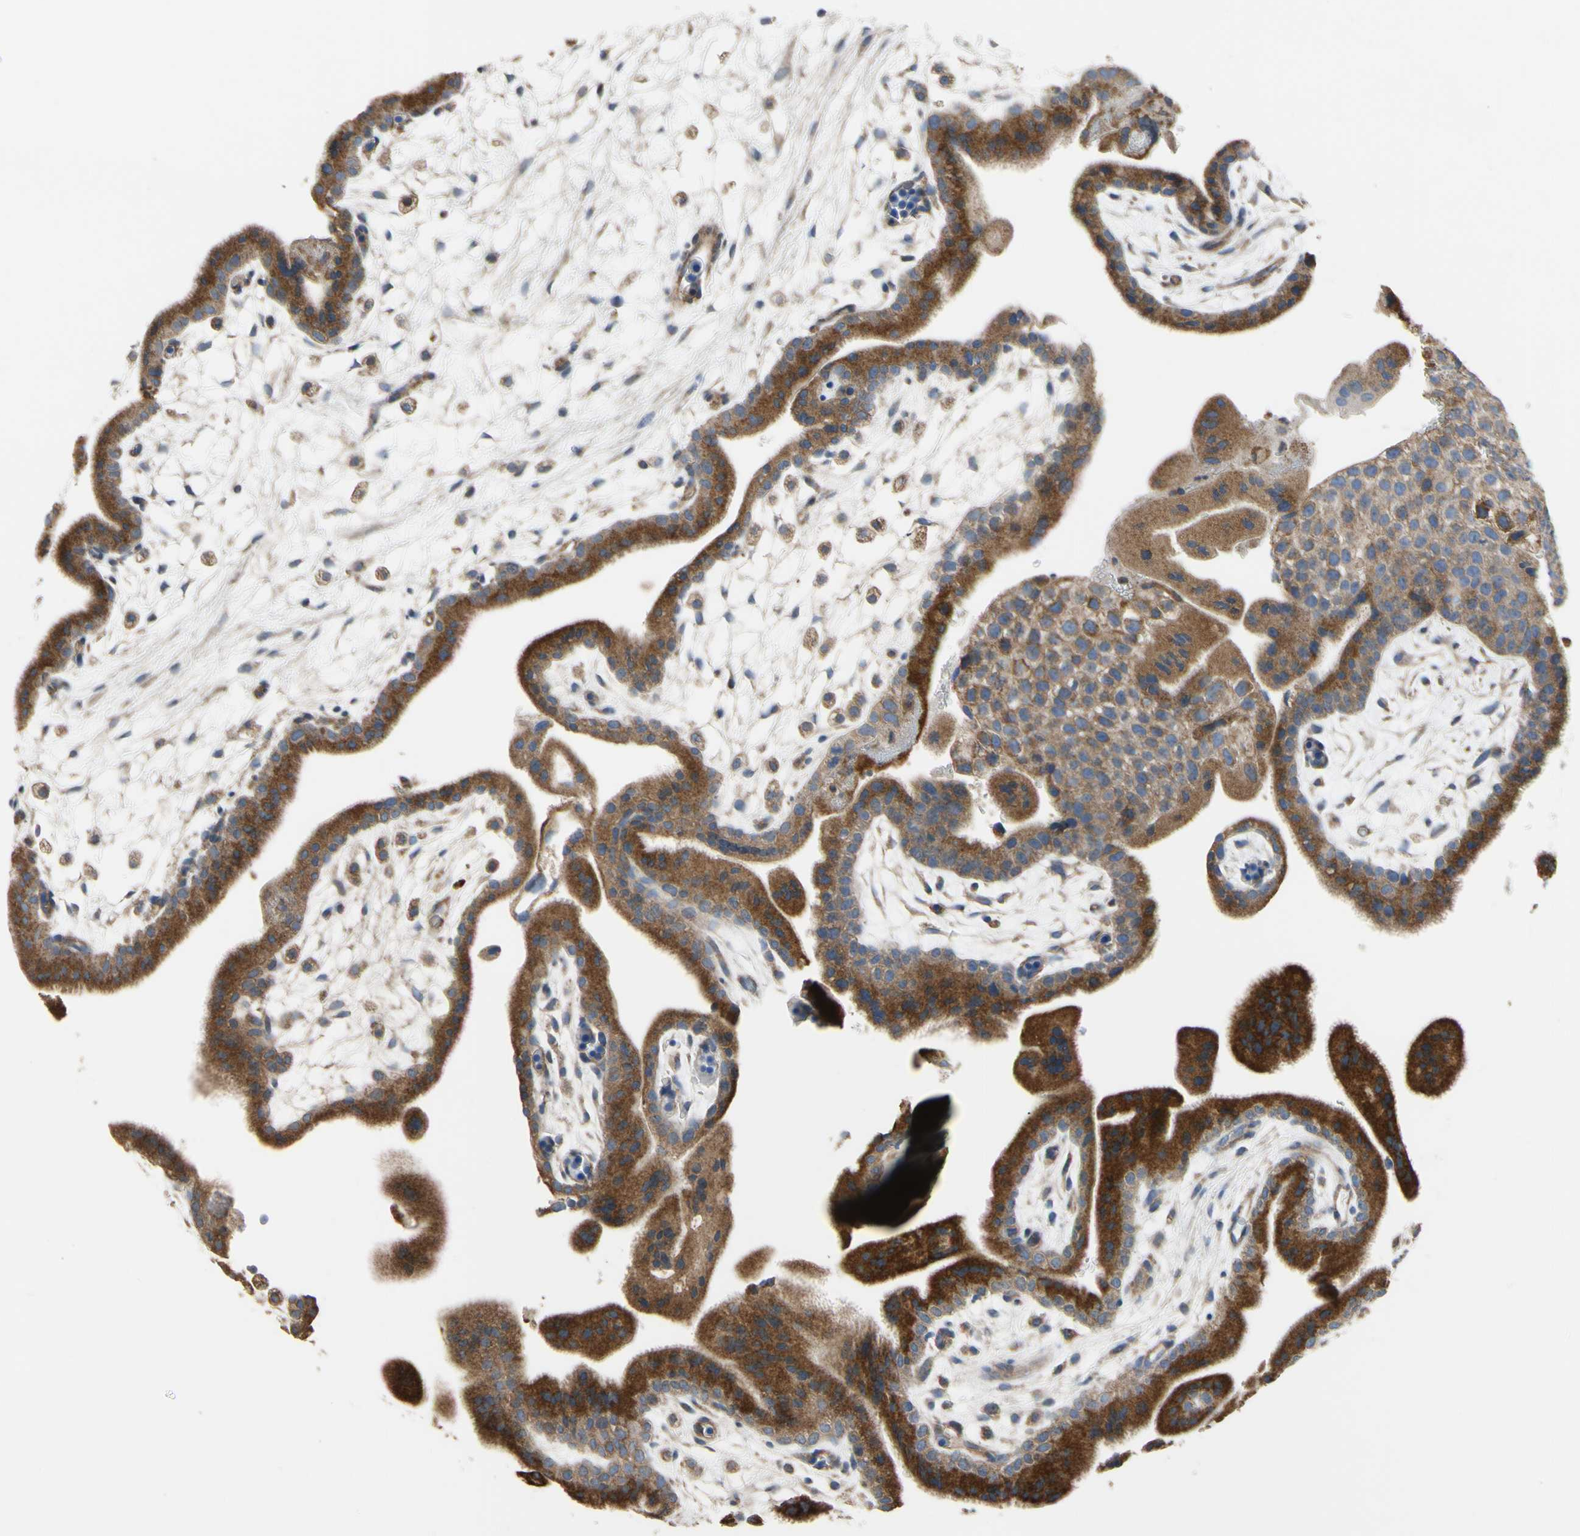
{"staining": {"intensity": "strong", "quantity": ">75%", "location": "cytoplasmic/membranous"}, "tissue": "placenta", "cell_type": "Trophoblastic cells", "image_type": "normal", "snomed": [{"axis": "morphology", "description": "Normal tissue, NOS"}, {"axis": "topography", "description": "Placenta"}], "caption": "IHC image of unremarkable human placenta stained for a protein (brown), which shows high levels of strong cytoplasmic/membranous positivity in about >75% of trophoblastic cells.", "gene": "BECN1", "patient": {"sex": "female", "age": 35}}